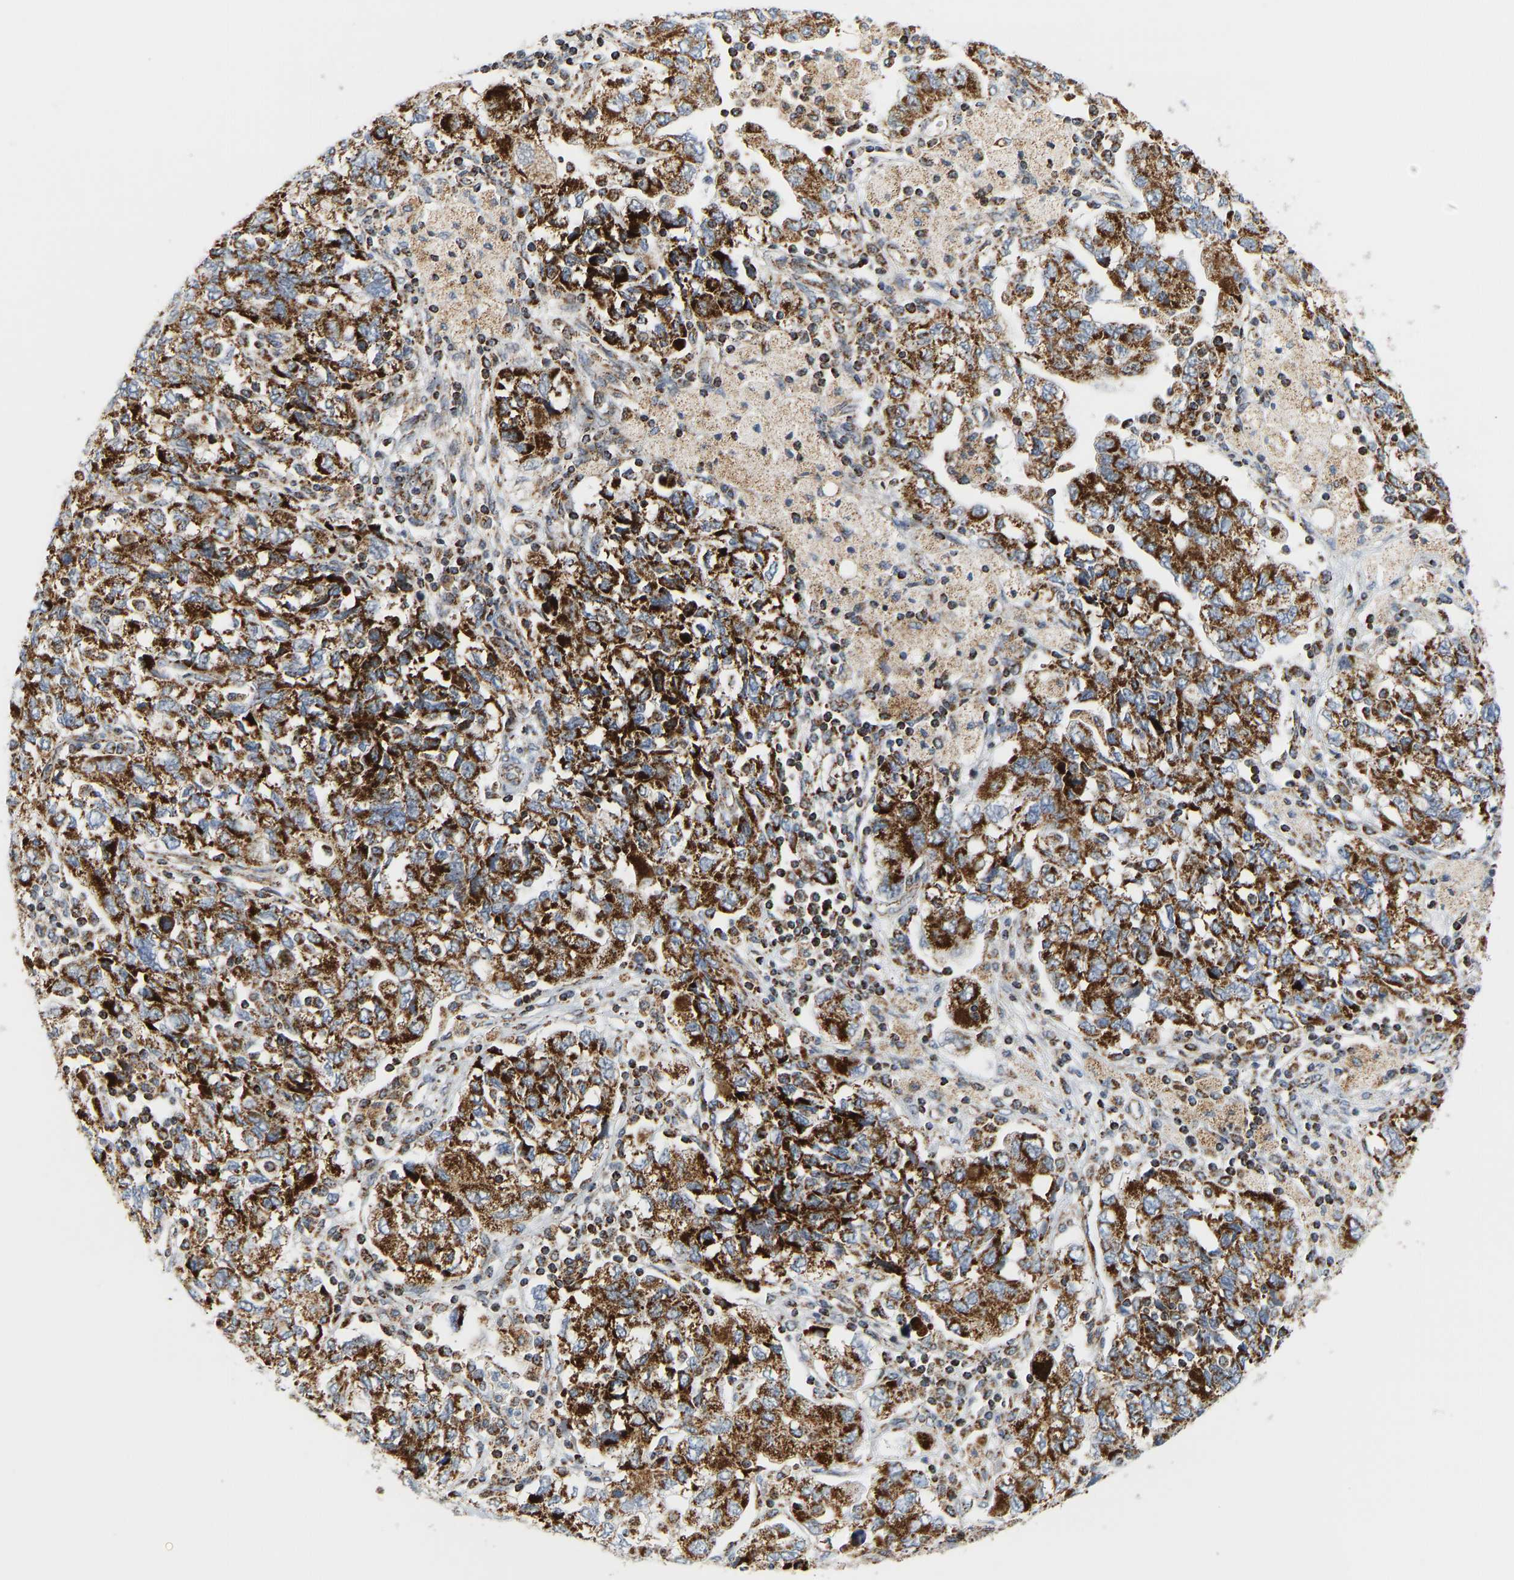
{"staining": {"intensity": "strong", "quantity": ">75%", "location": "cytoplasmic/membranous"}, "tissue": "ovarian cancer", "cell_type": "Tumor cells", "image_type": "cancer", "snomed": [{"axis": "morphology", "description": "Carcinoma, NOS"}, {"axis": "morphology", "description": "Cystadenocarcinoma, serous, NOS"}, {"axis": "topography", "description": "Ovary"}], "caption": "A histopathology image of human ovarian cancer stained for a protein shows strong cytoplasmic/membranous brown staining in tumor cells. (IHC, brightfield microscopy, high magnification).", "gene": "GPSM2", "patient": {"sex": "female", "age": 69}}